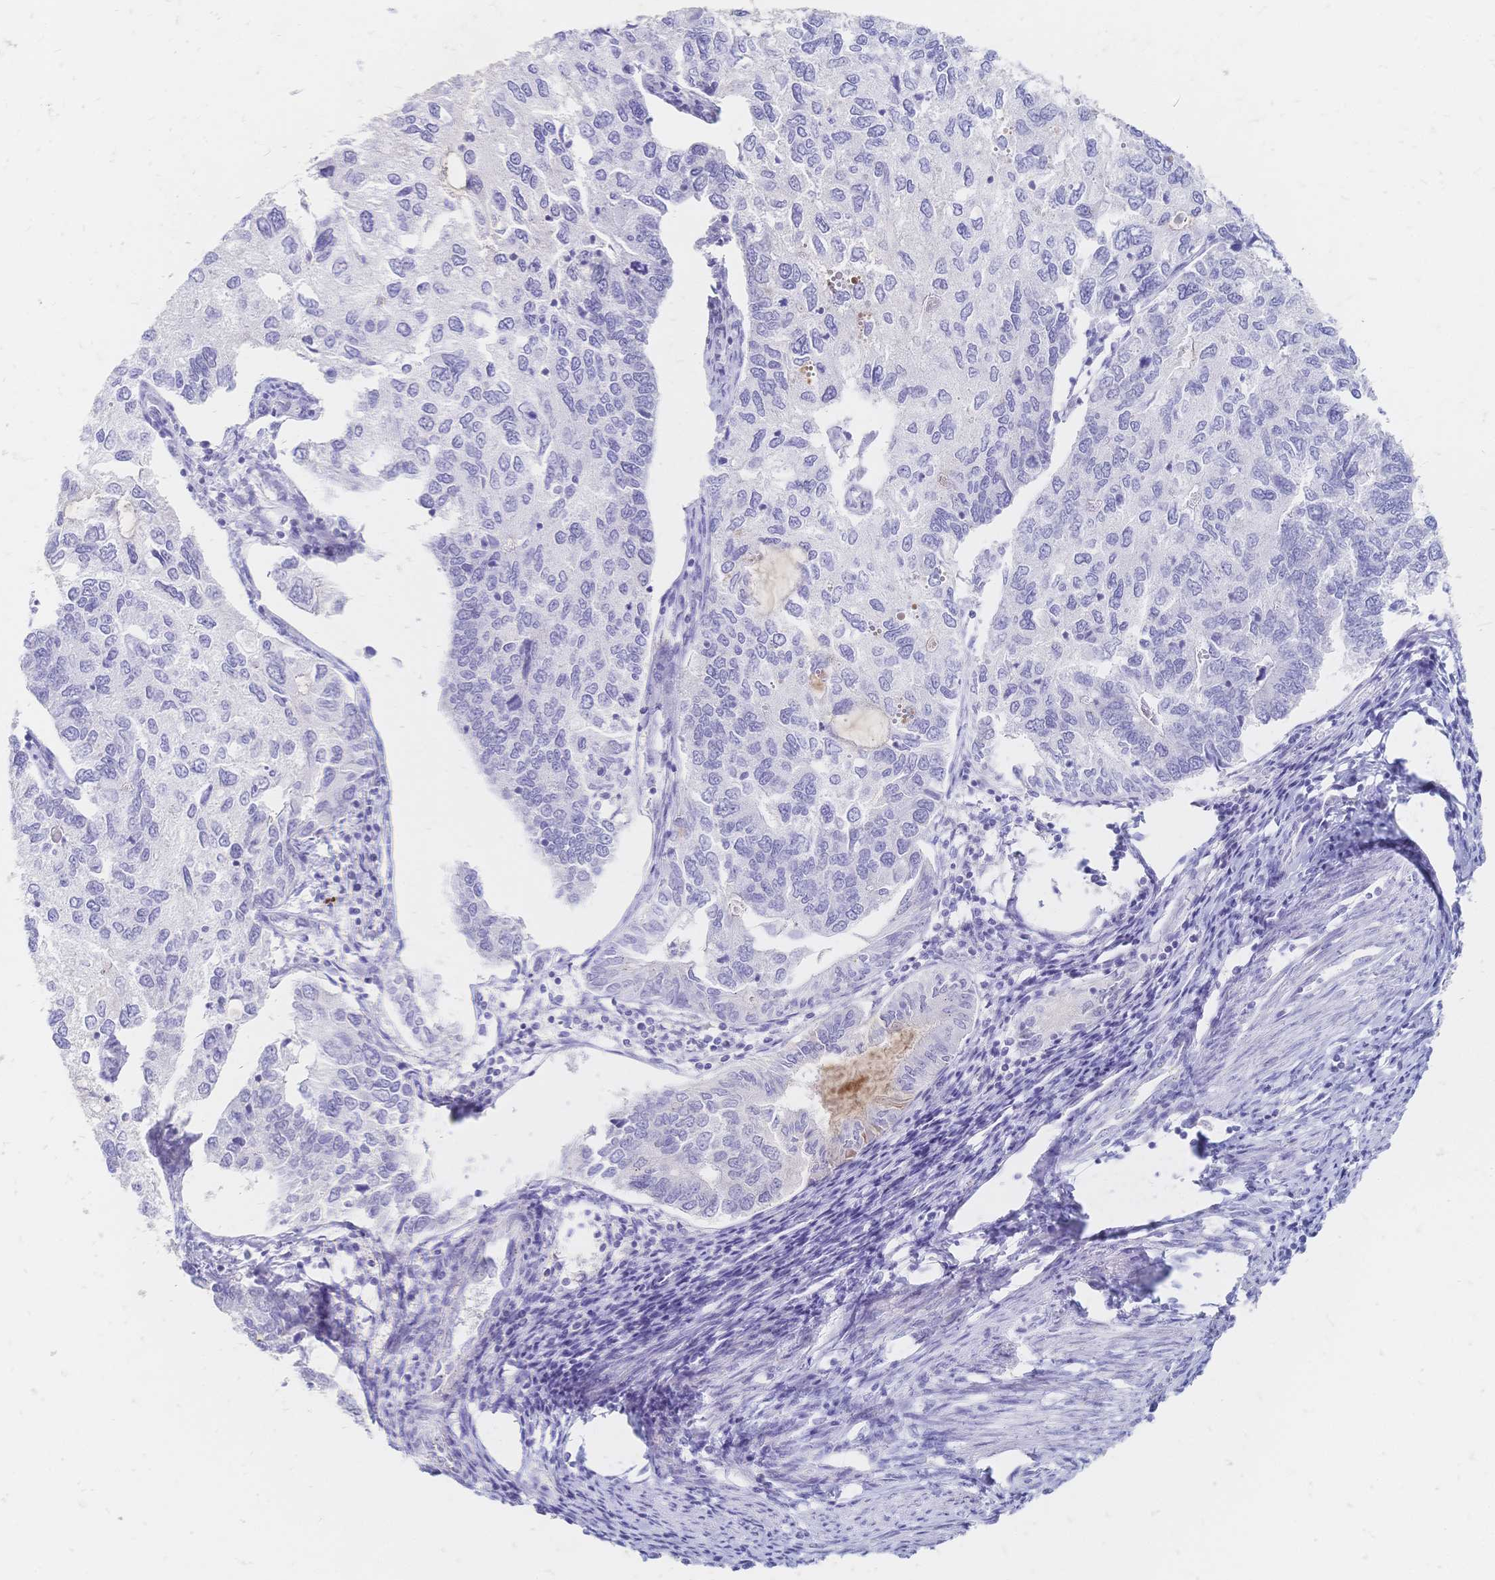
{"staining": {"intensity": "negative", "quantity": "none", "location": "none"}, "tissue": "endometrial cancer", "cell_type": "Tumor cells", "image_type": "cancer", "snomed": [{"axis": "morphology", "description": "Carcinoma, NOS"}, {"axis": "topography", "description": "Uterus"}], "caption": "This is an immunohistochemistry (IHC) histopathology image of human endometrial cancer. There is no staining in tumor cells.", "gene": "PSORS1C2", "patient": {"sex": "female", "age": 76}}